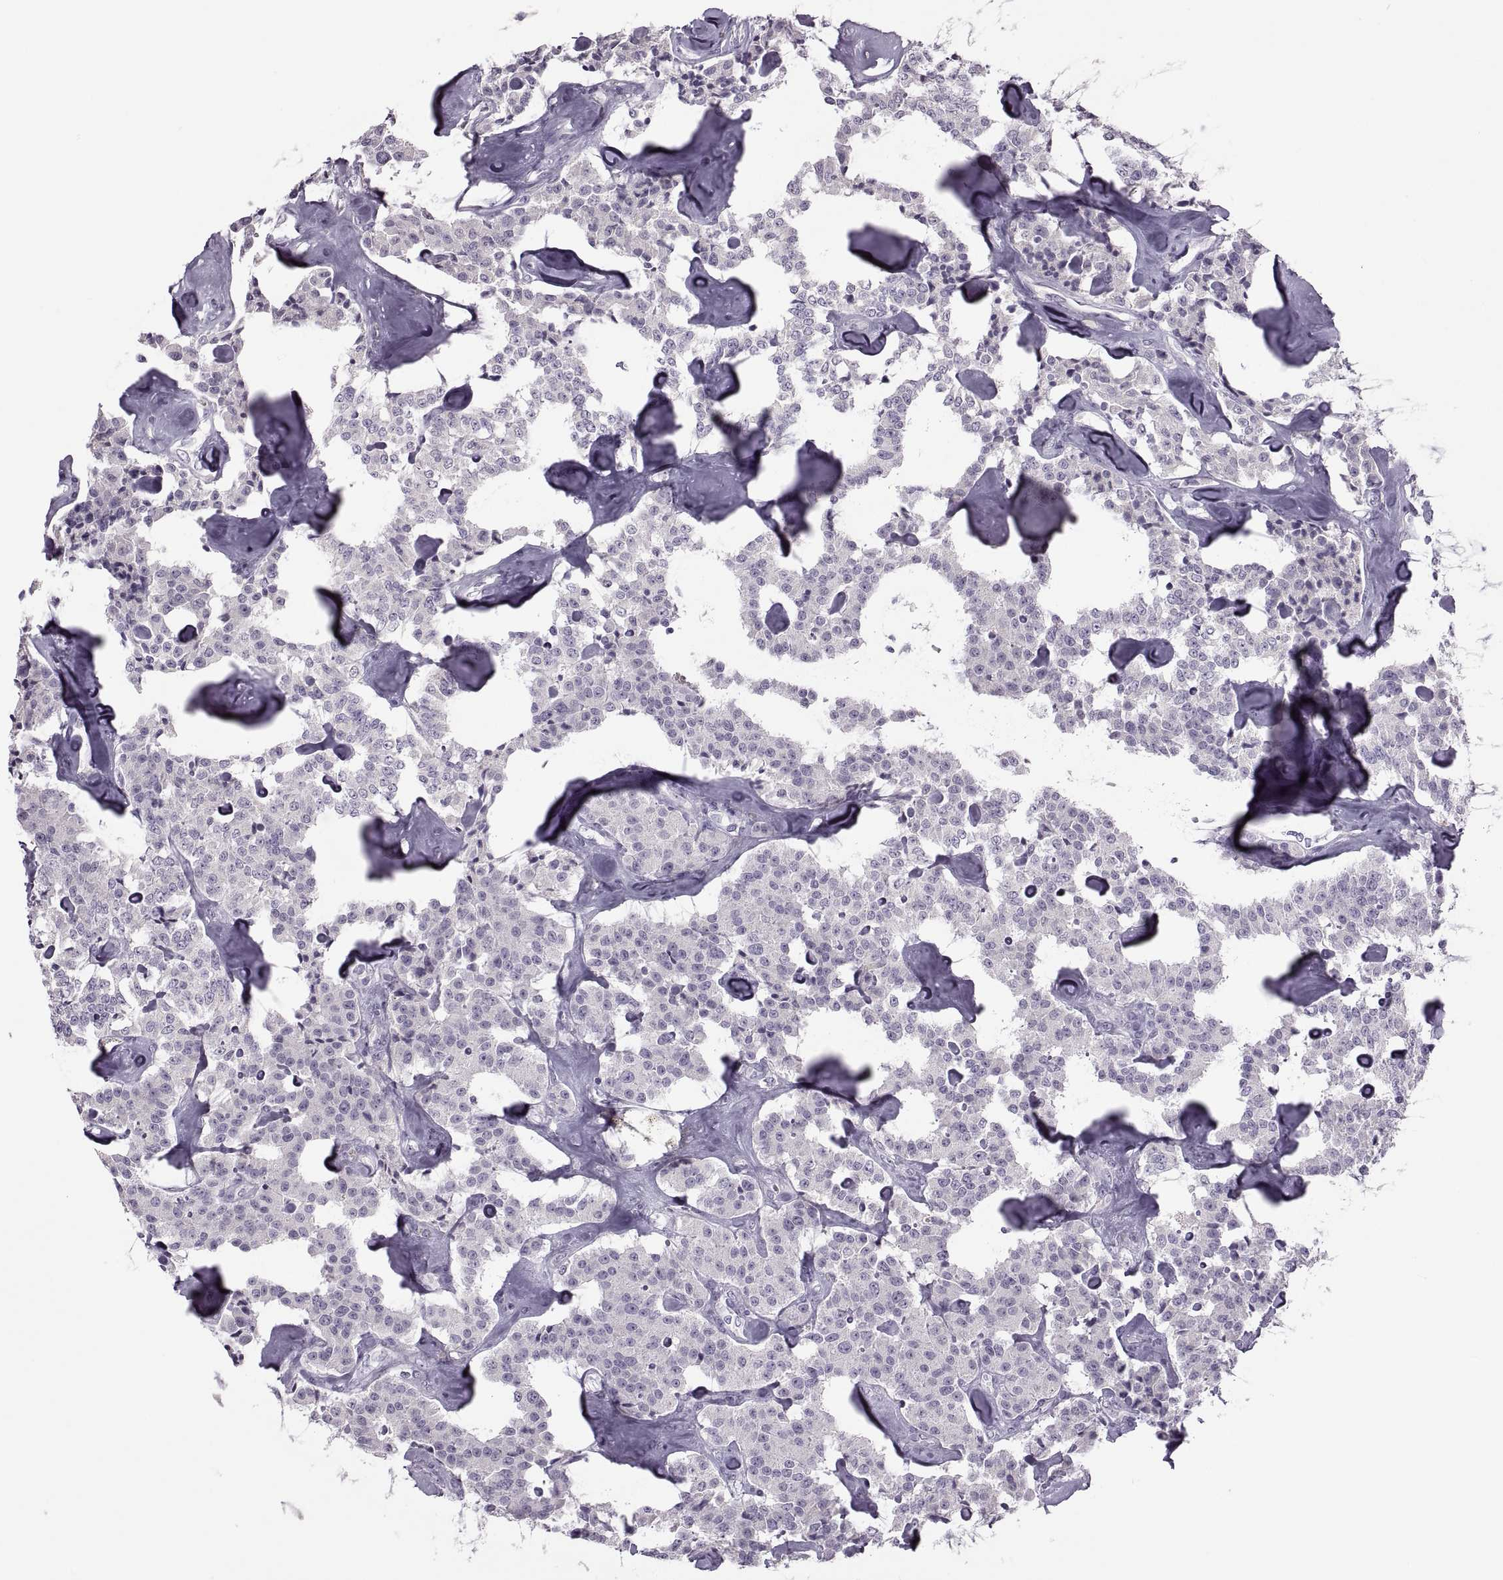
{"staining": {"intensity": "negative", "quantity": "none", "location": "none"}, "tissue": "carcinoid", "cell_type": "Tumor cells", "image_type": "cancer", "snomed": [{"axis": "morphology", "description": "Carcinoid, malignant, NOS"}, {"axis": "topography", "description": "Pancreas"}], "caption": "Carcinoid (malignant) was stained to show a protein in brown. There is no significant positivity in tumor cells.", "gene": "RSPH6A", "patient": {"sex": "male", "age": 41}}